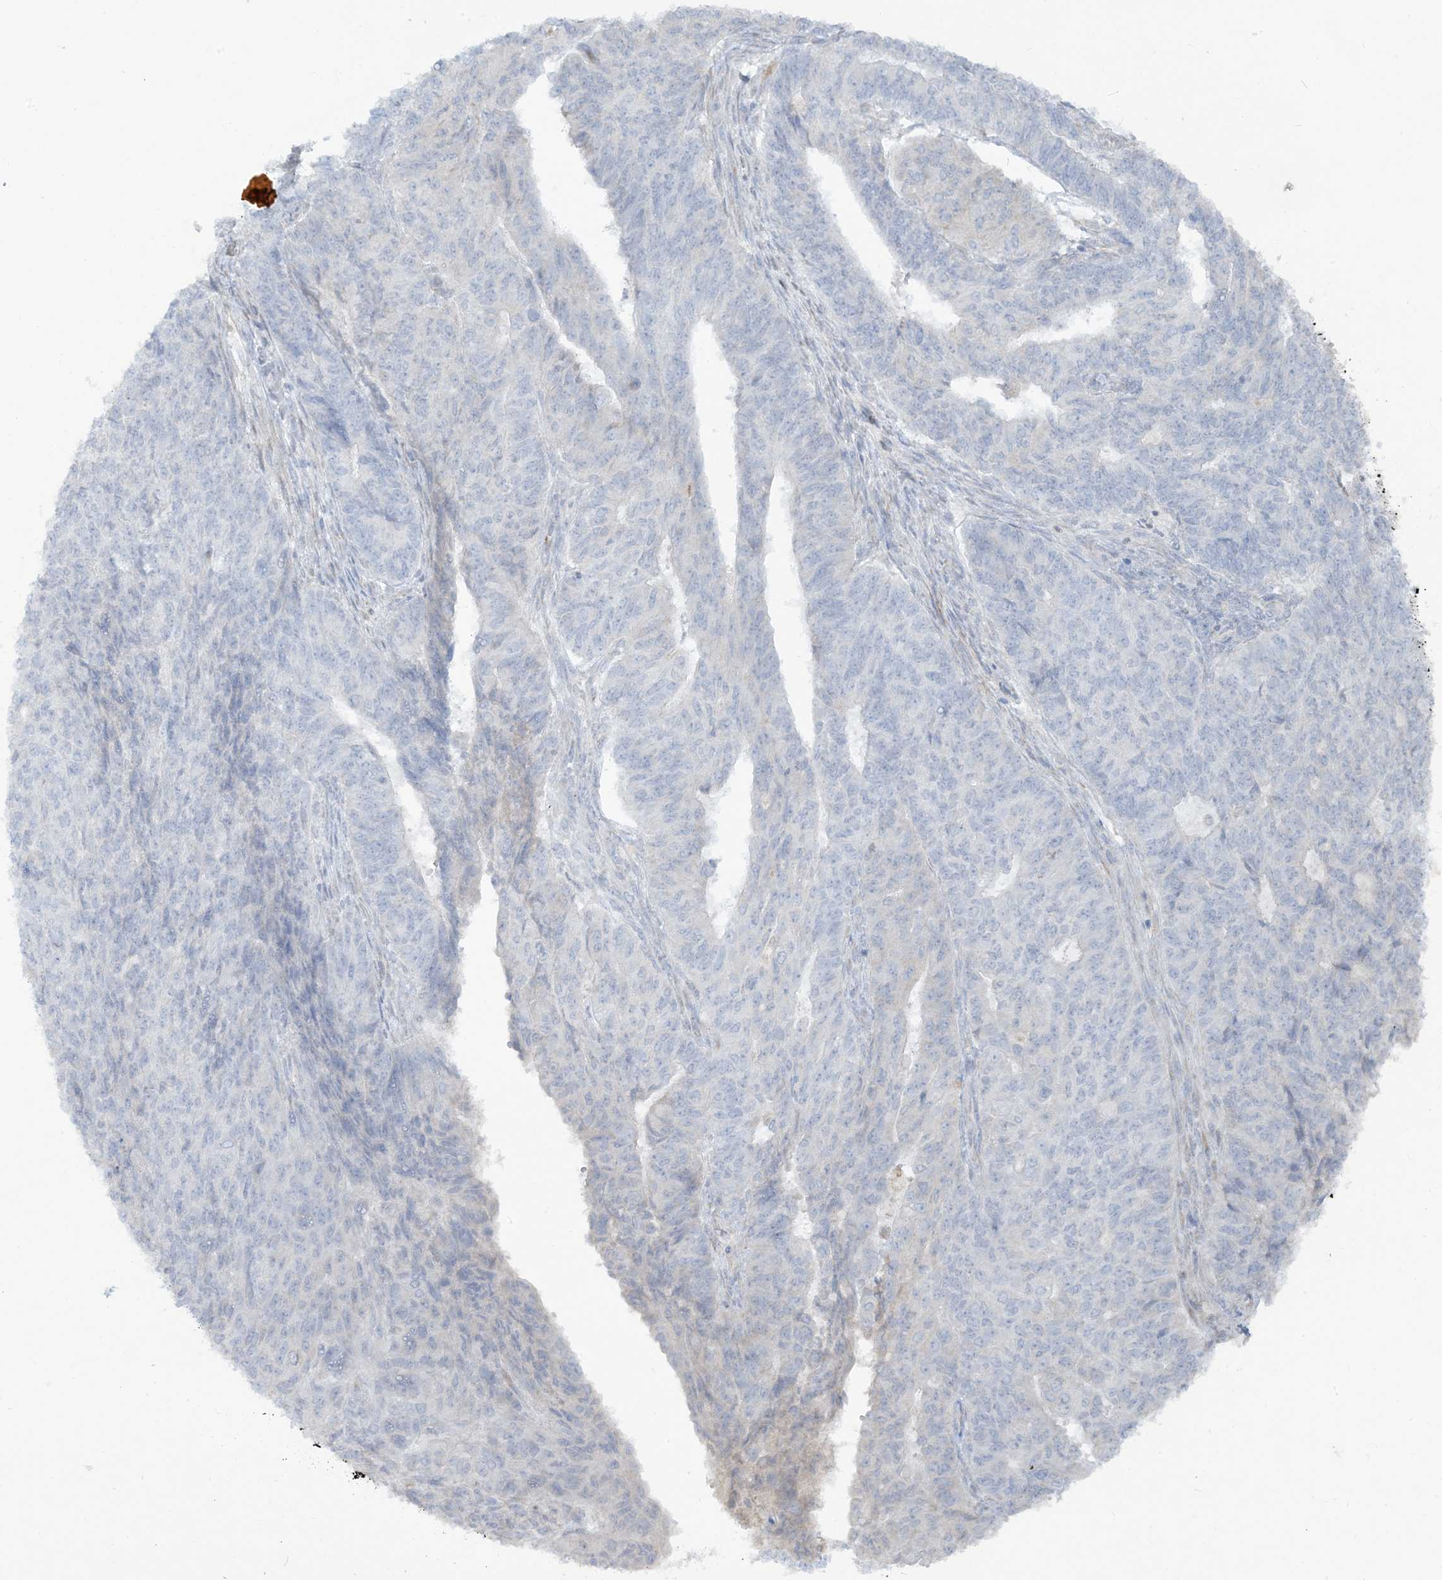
{"staining": {"intensity": "negative", "quantity": "none", "location": "none"}, "tissue": "endometrial cancer", "cell_type": "Tumor cells", "image_type": "cancer", "snomed": [{"axis": "morphology", "description": "Adenocarcinoma, NOS"}, {"axis": "topography", "description": "Endometrium"}], "caption": "High power microscopy photomicrograph of an immunohistochemistry image of adenocarcinoma (endometrial), revealing no significant expression in tumor cells.", "gene": "LOXL3", "patient": {"sex": "female", "age": 32}}